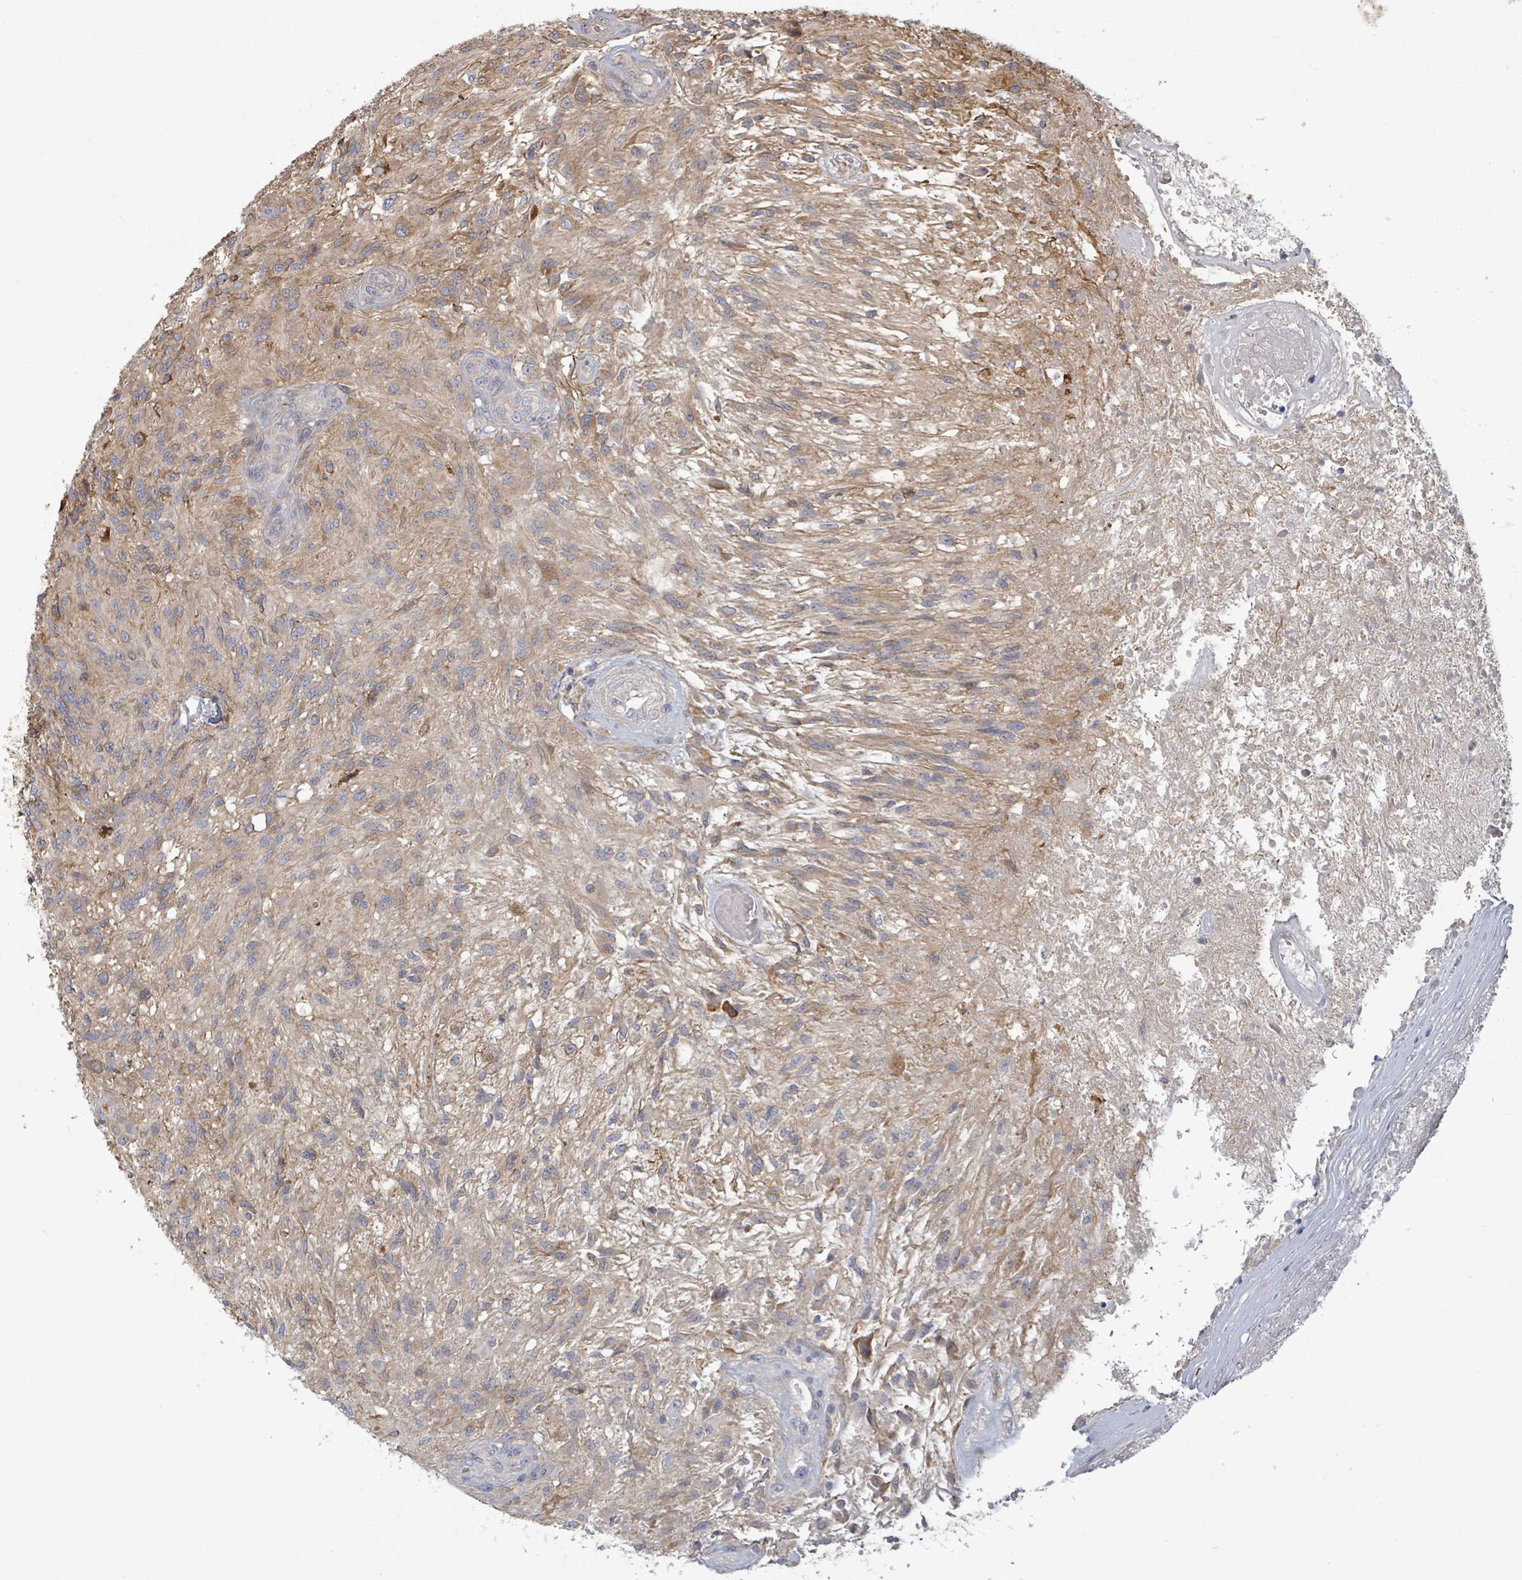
{"staining": {"intensity": "negative", "quantity": "none", "location": "none"}, "tissue": "glioma", "cell_type": "Tumor cells", "image_type": "cancer", "snomed": [{"axis": "morphology", "description": "Glioma, malignant, High grade"}, {"axis": "topography", "description": "Brain"}], "caption": "Tumor cells show no significant staining in glioma.", "gene": "GABBR1", "patient": {"sex": "male", "age": 56}}